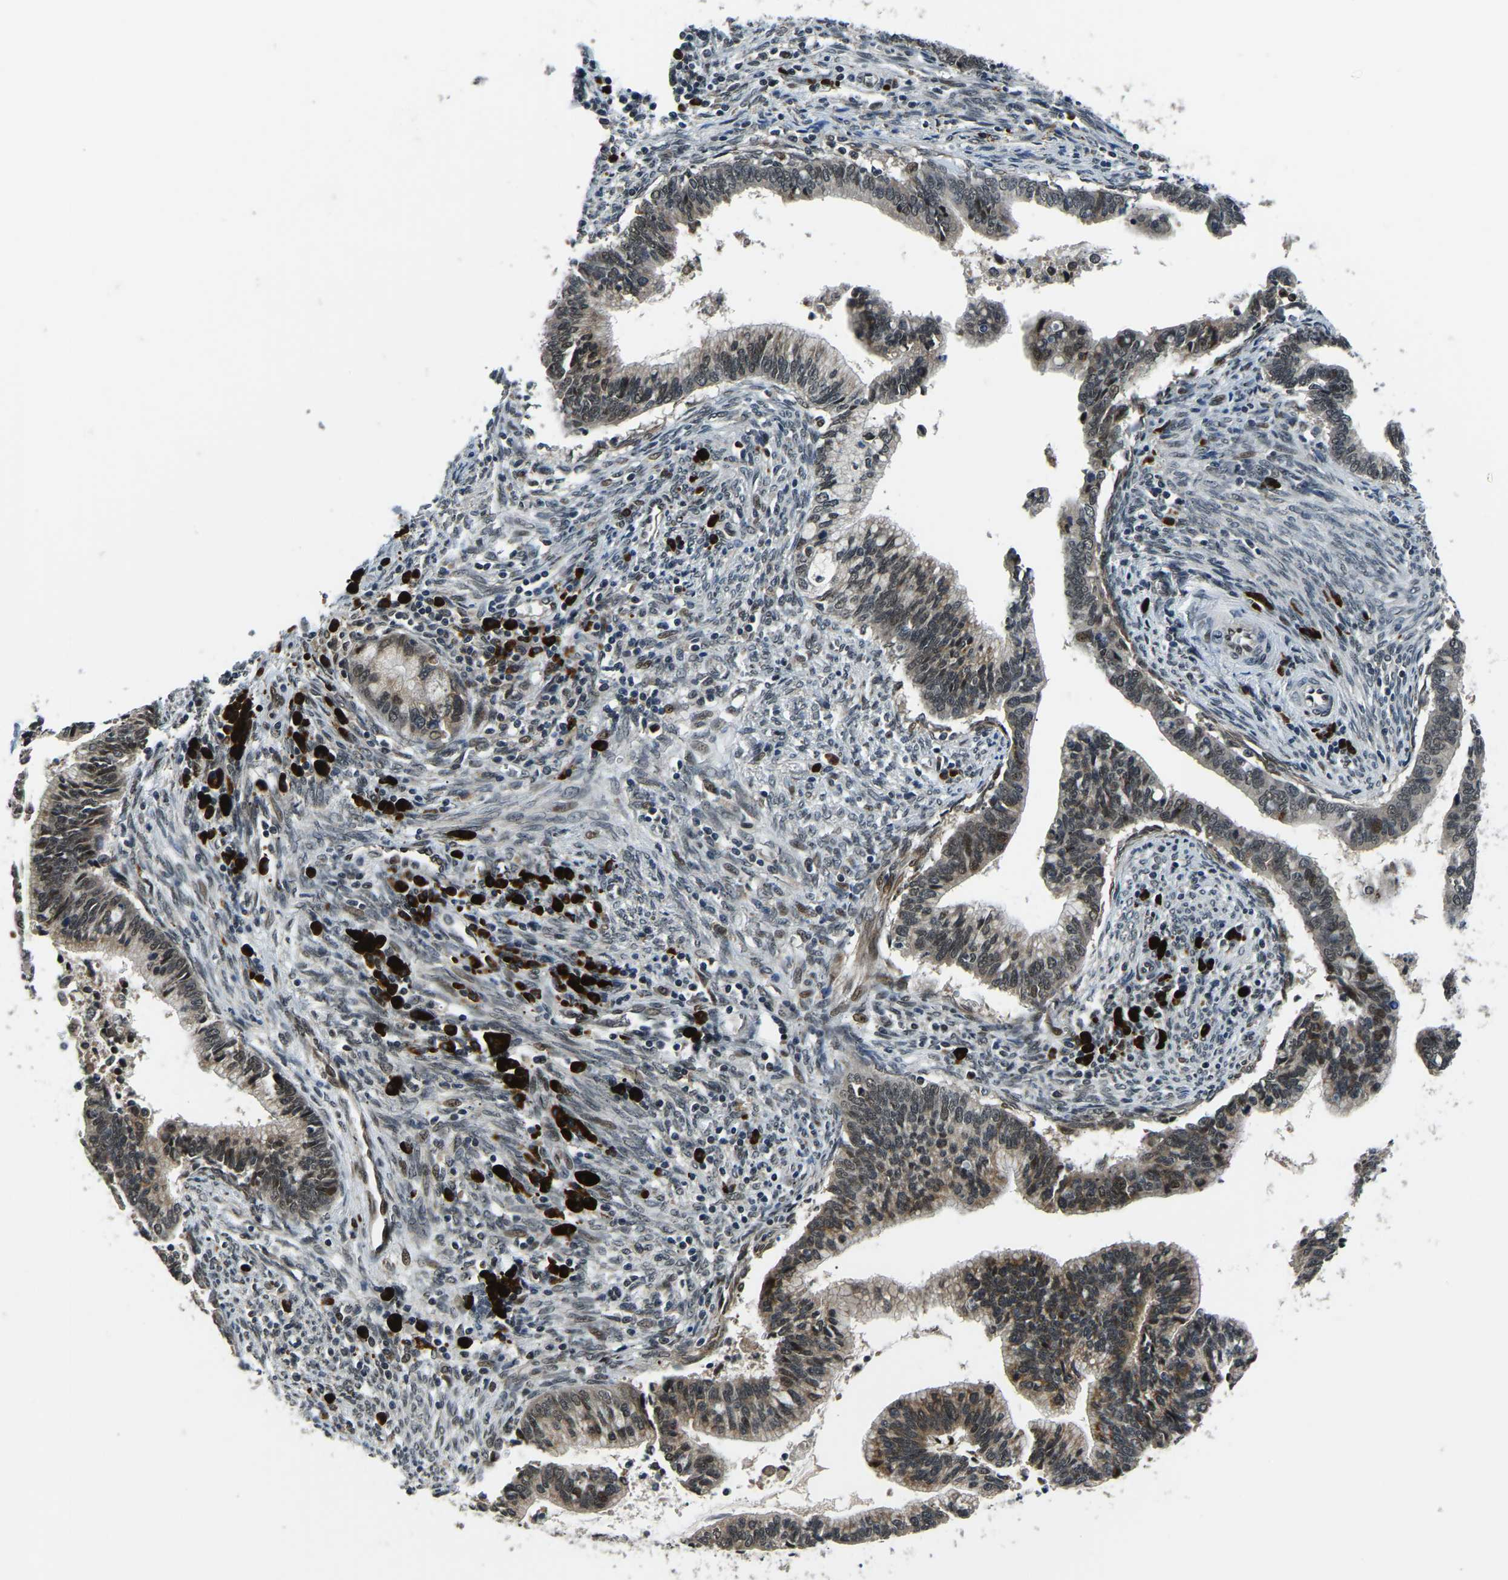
{"staining": {"intensity": "moderate", "quantity": ">75%", "location": "cytoplasmic/membranous,nuclear"}, "tissue": "cervical cancer", "cell_type": "Tumor cells", "image_type": "cancer", "snomed": [{"axis": "morphology", "description": "Adenocarcinoma, NOS"}, {"axis": "topography", "description": "Cervix"}], "caption": "This is a photomicrograph of IHC staining of cervical cancer (adenocarcinoma), which shows moderate positivity in the cytoplasmic/membranous and nuclear of tumor cells.", "gene": "ING2", "patient": {"sex": "female", "age": 44}}